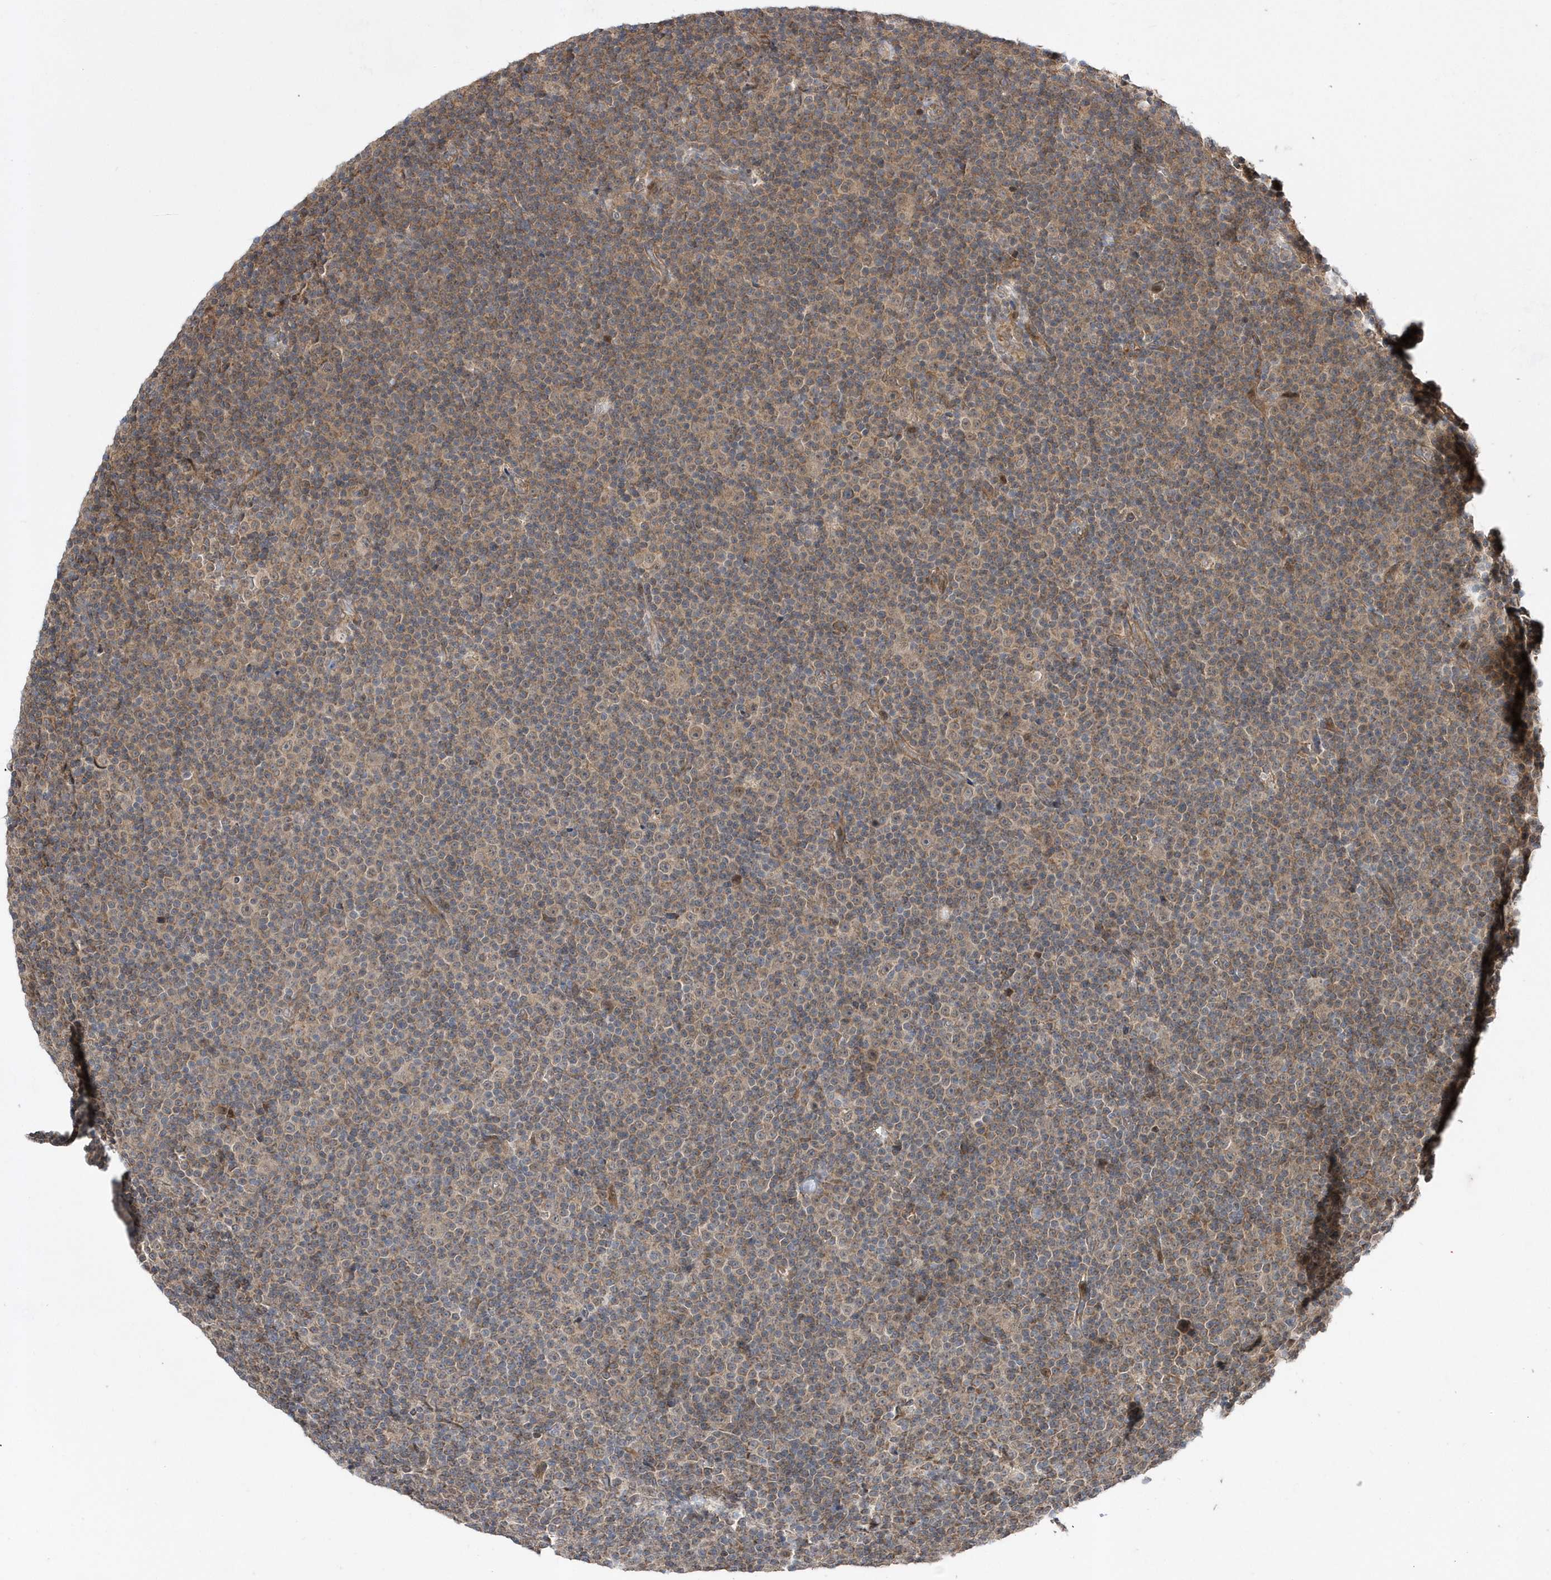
{"staining": {"intensity": "weak", "quantity": "25%-75%", "location": "cytoplasmic/membranous"}, "tissue": "lymphoma", "cell_type": "Tumor cells", "image_type": "cancer", "snomed": [{"axis": "morphology", "description": "Malignant lymphoma, non-Hodgkin's type, Low grade"}, {"axis": "topography", "description": "Lymph node"}], "caption": "Low-grade malignant lymphoma, non-Hodgkin's type stained with DAB (3,3'-diaminobenzidine) immunohistochemistry displays low levels of weak cytoplasmic/membranous staining in about 25%-75% of tumor cells. Using DAB (3,3'-diaminobenzidine) (brown) and hematoxylin (blue) stains, captured at high magnification using brightfield microscopy.", "gene": "DALRD3", "patient": {"sex": "female", "age": 67}}